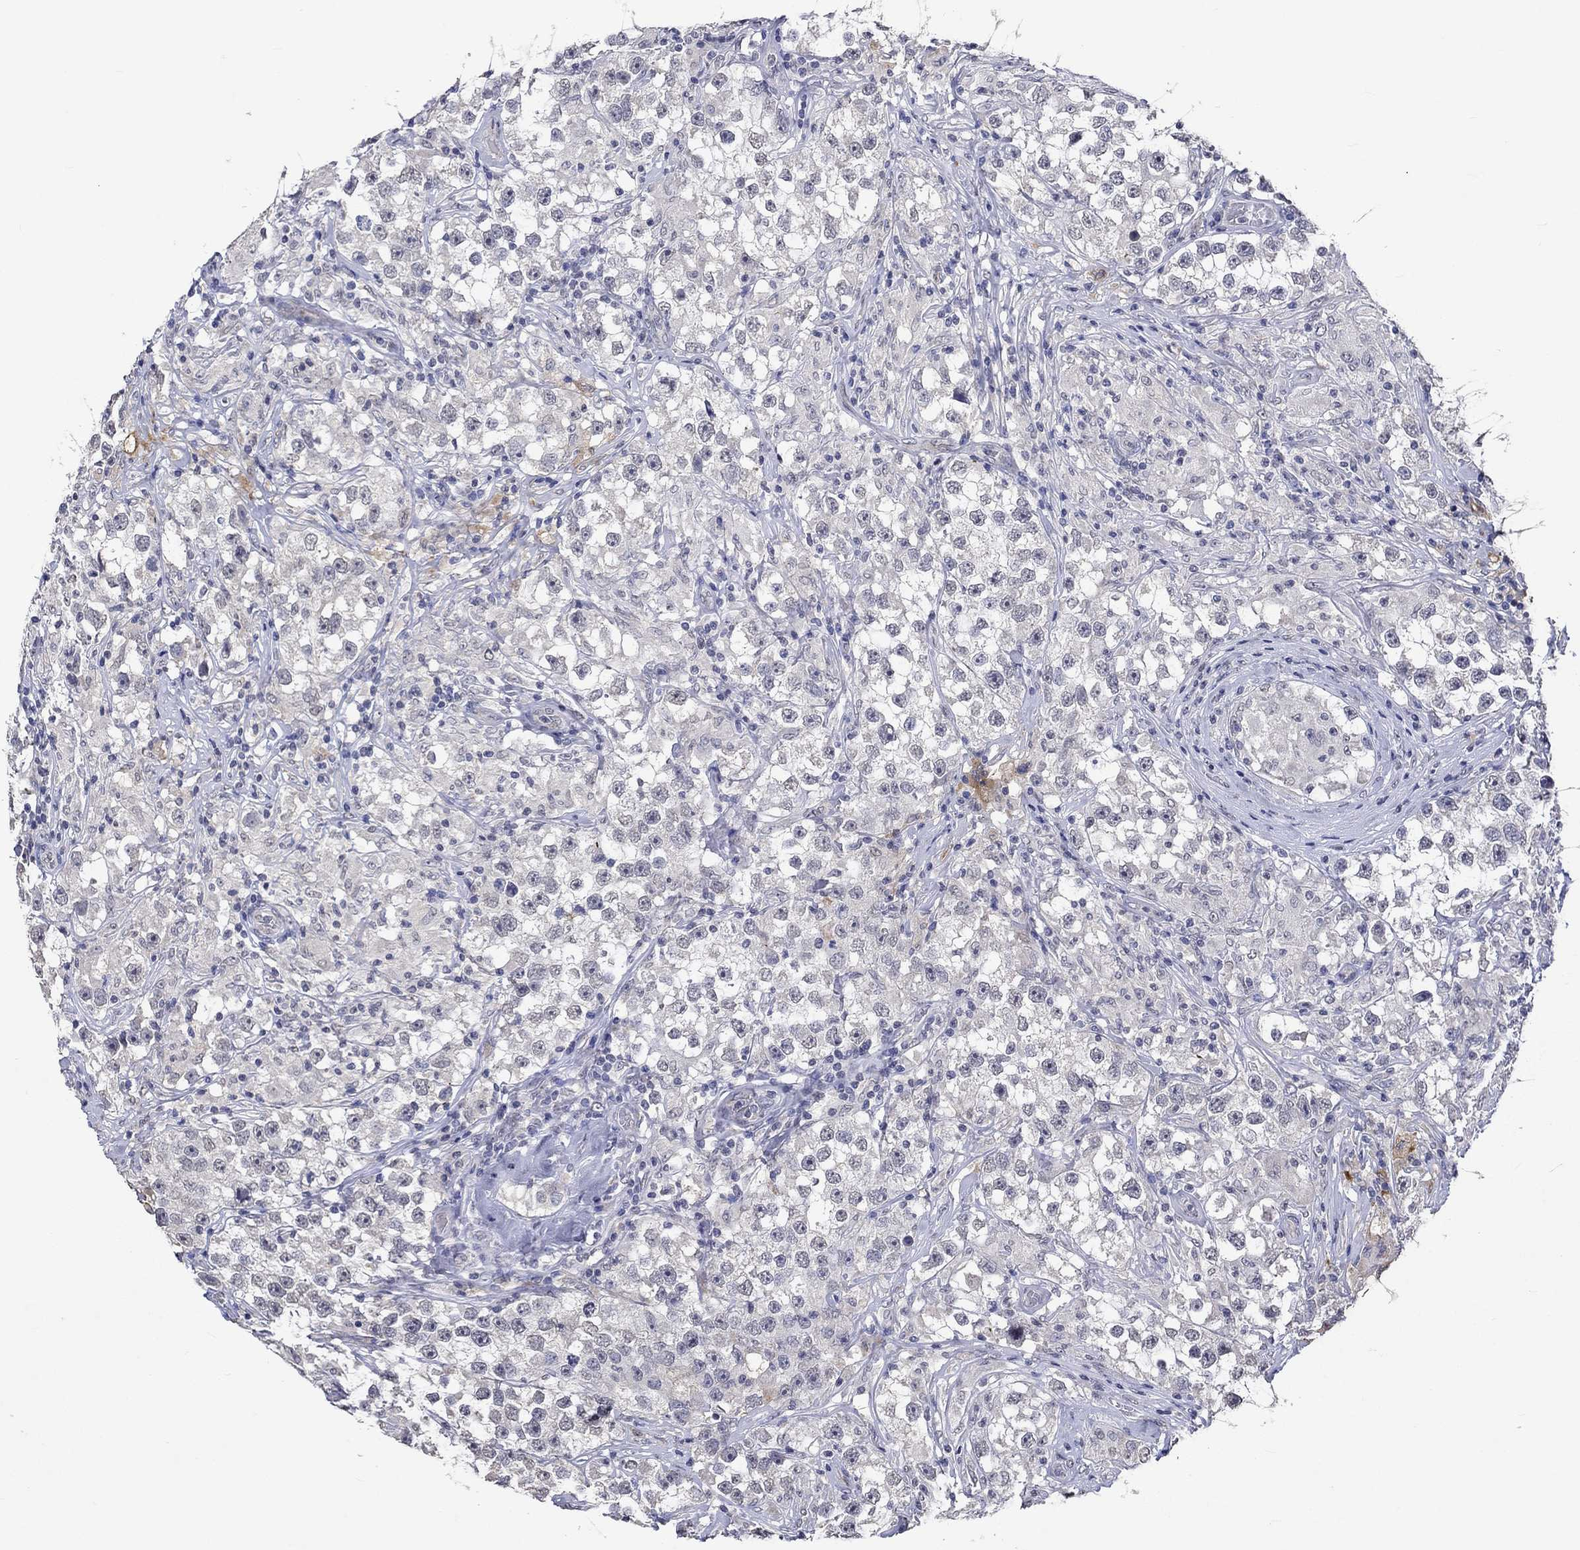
{"staining": {"intensity": "negative", "quantity": "none", "location": "none"}, "tissue": "testis cancer", "cell_type": "Tumor cells", "image_type": "cancer", "snomed": [{"axis": "morphology", "description": "Seminoma, NOS"}, {"axis": "topography", "description": "Testis"}], "caption": "Protein analysis of testis seminoma displays no significant staining in tumor cells.", "gene": "DDX3Y", "patient": {"sex": "male", "age": 46}}